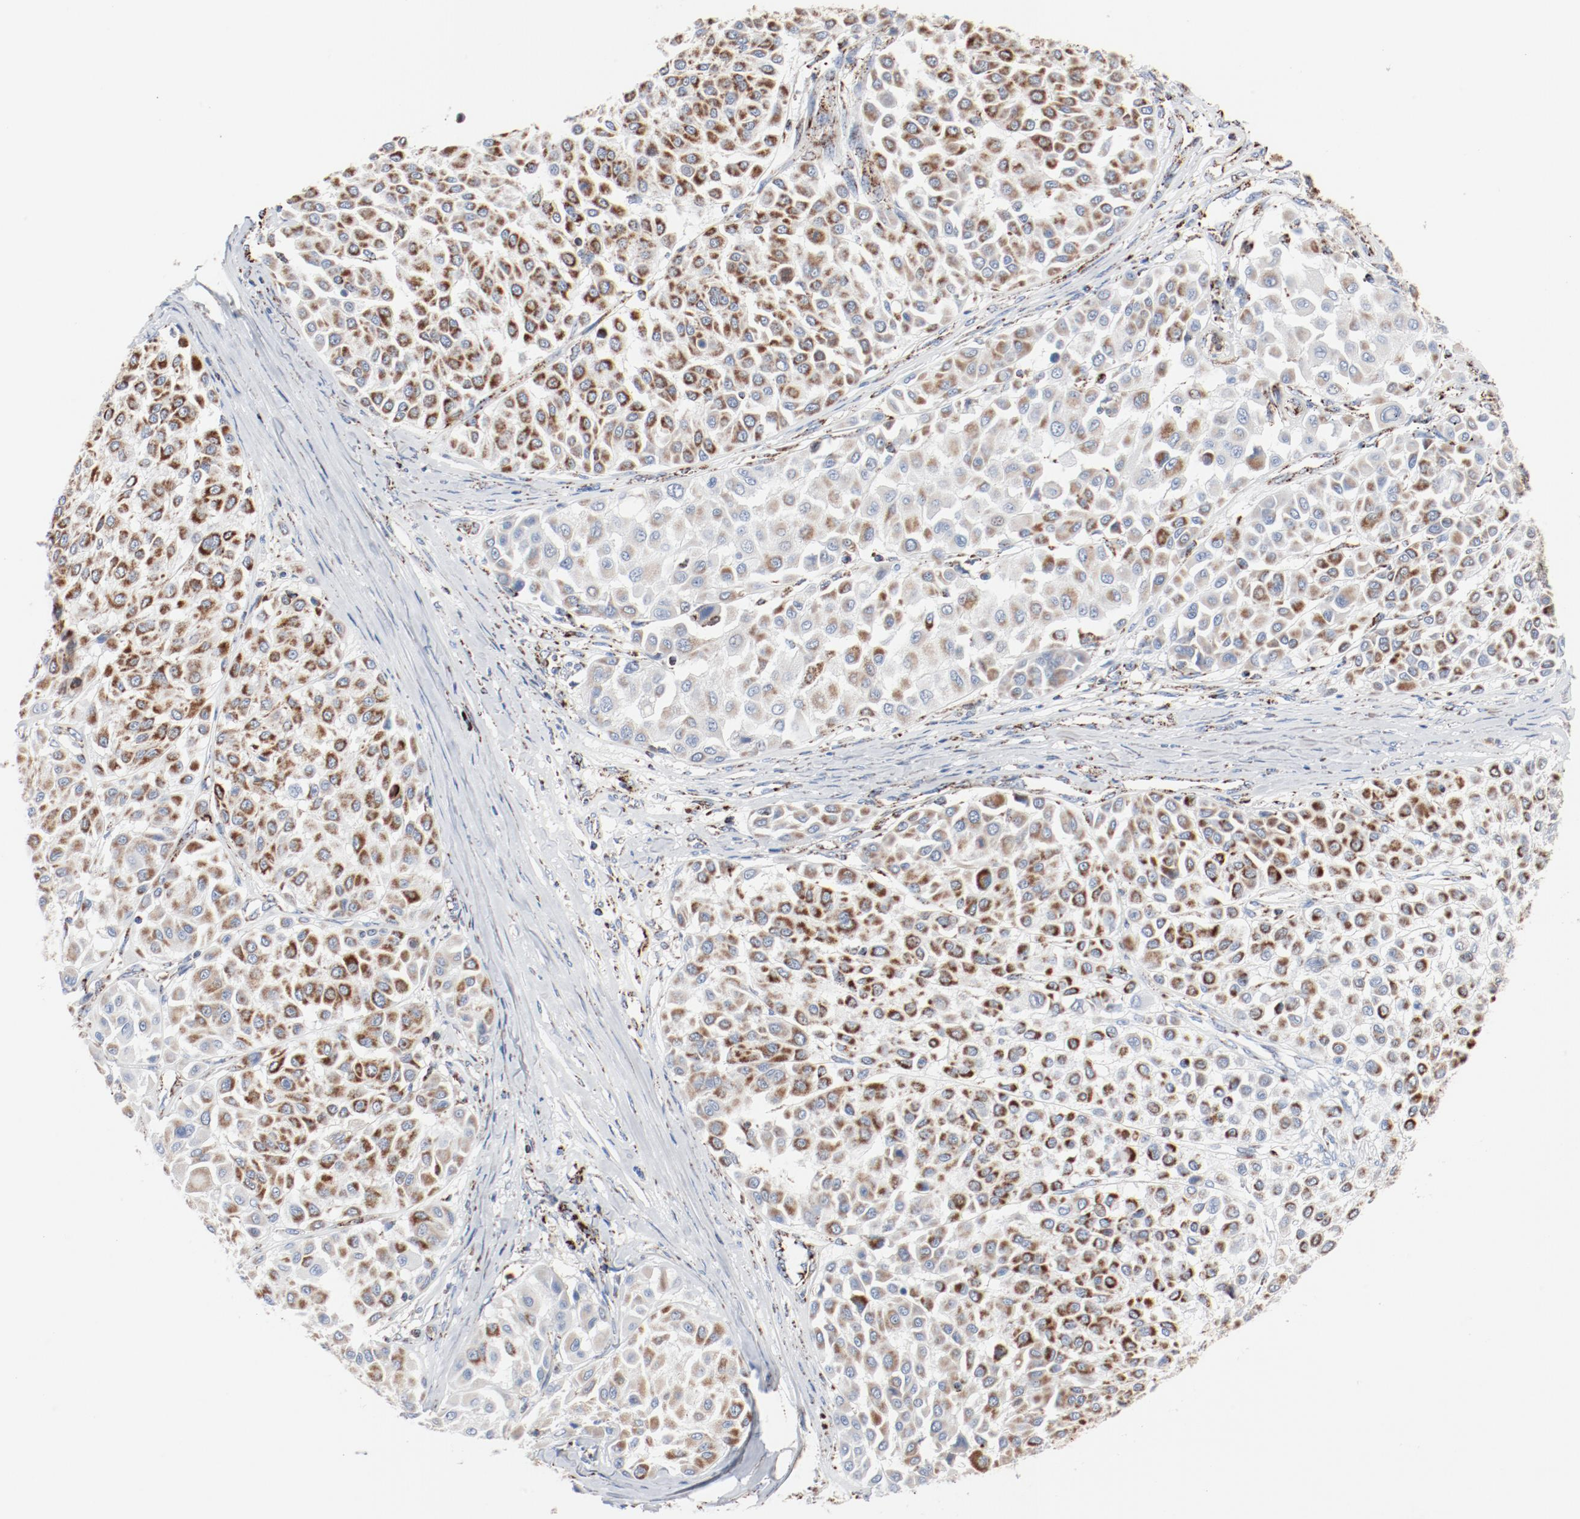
{"staining": {"intensity": "moderate", "quantity": ">75%", "location": "cytoplasmic/membranous"}, "tissue": "melanoma", "cell_type": "Tumor cells", "image_type": "cancer", "snomed": [{"axis": "morphology", "description": "Malignant melanoma, Metastatic site"}, {"axis": "topography", "description": "Soft tissue"}], "caption": "Brown immunohistochemical staining in malignant melanoma (metastatic site) demonstrates moderate cytoplasmic/membranous positivity in about >75% of tumor cells.", "gene": "NDUFB8", "patient": {"sex": "male", "age": 41}}